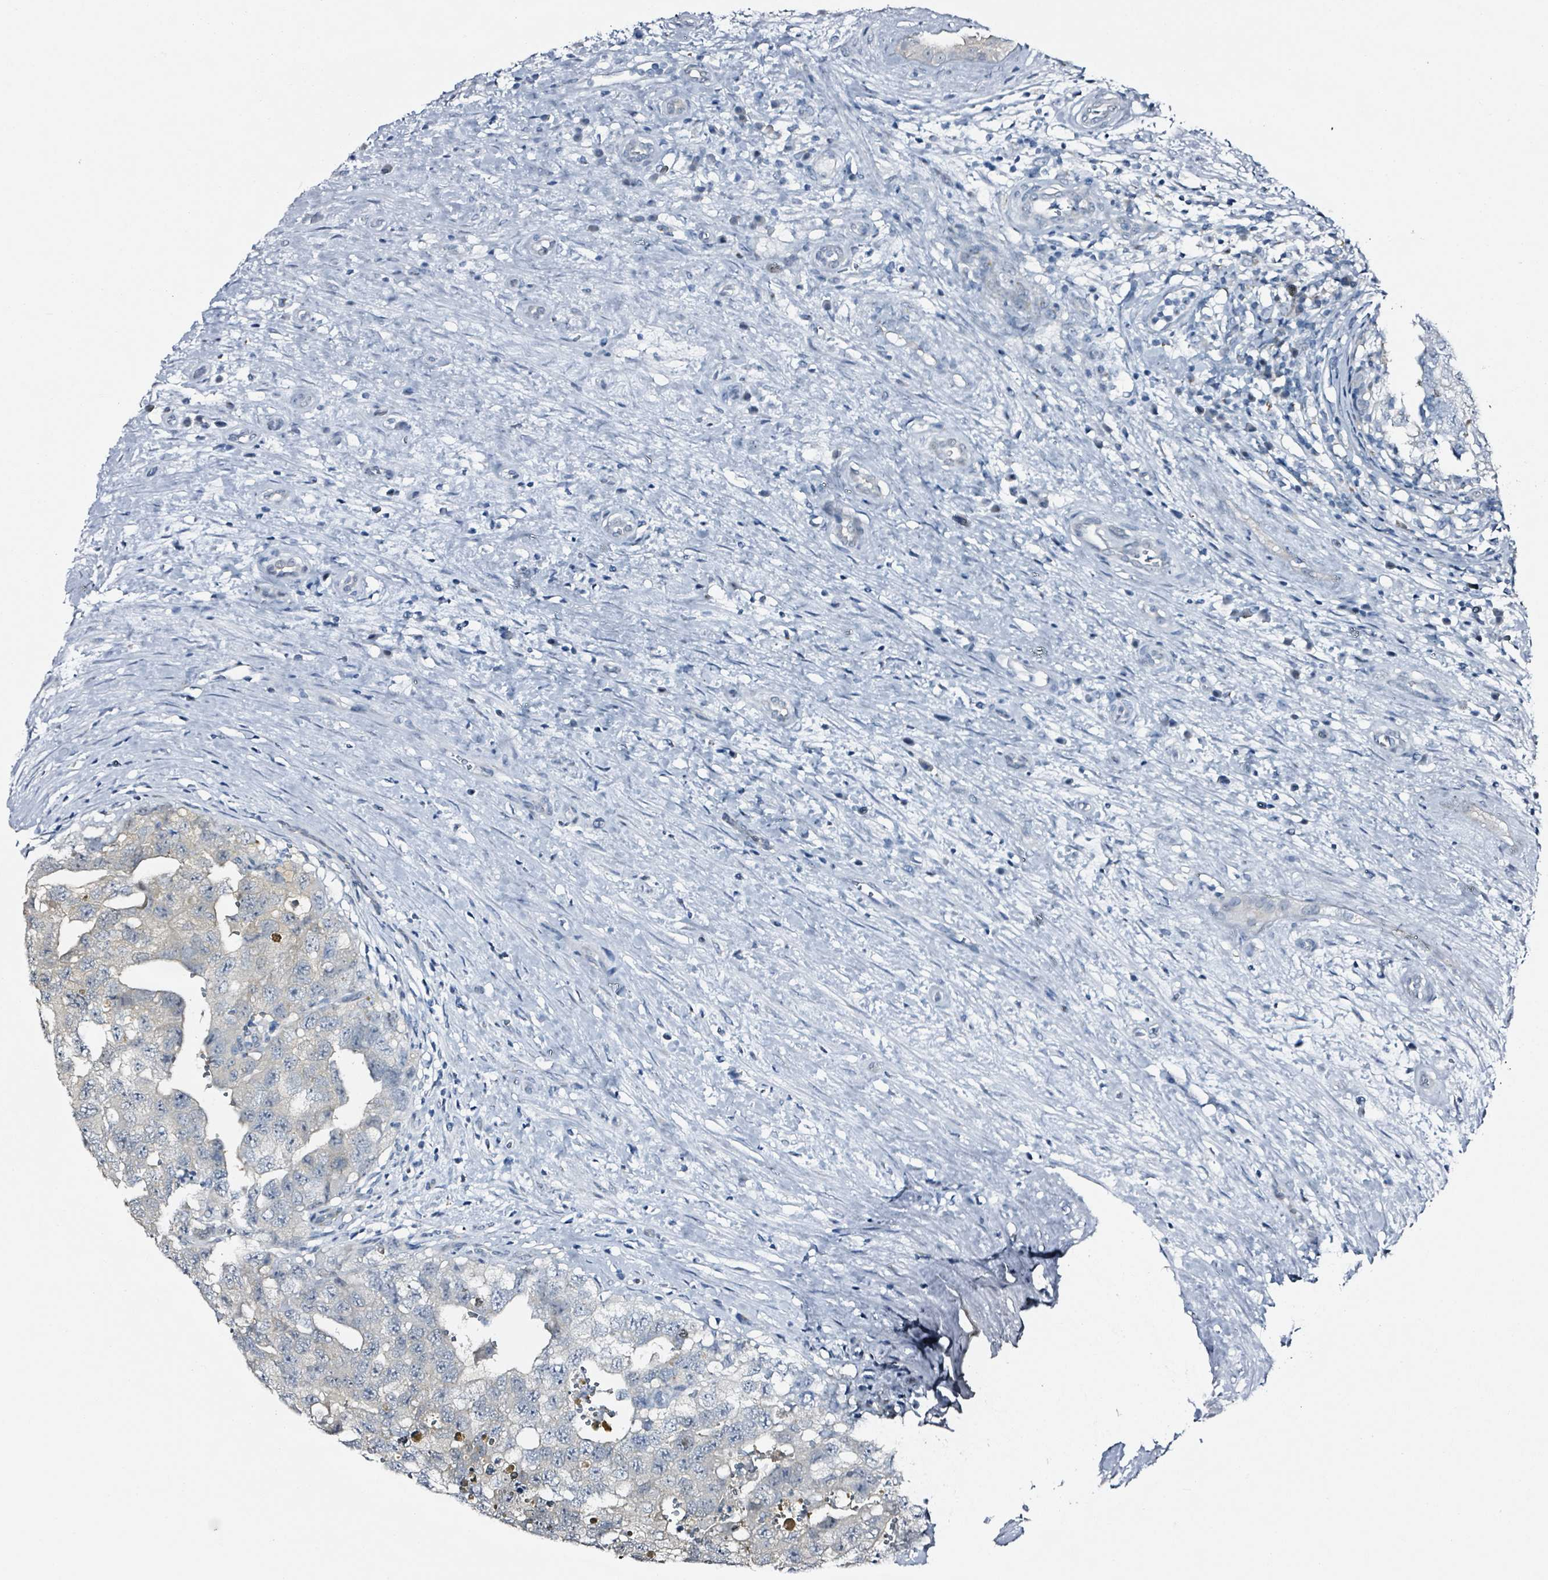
{"staining": {"intensity": "negative", "quantity": "none", "location": "none"}, "tissue": "testis cancer", "cell_type": "Tumor cells", "image_type": "cancer", "snomed": [{"axis": "morphology", "description": "Seminoma, NOS"}, {"axis": "morphology", "description": "Carcinoma, Embryonal, NOS"}, {"axis": "topography", "description": "Testis"}], "caption": "A high-resolution micrograph shows immunohistochemistry (IHC) staining of testis cancer (embryonal carcinoma), which exhibits no significant expression in tumor cells. The staining is performed using DAB brown chromogen with nuclei counter-stained in using hematoxylin.", "gene": "B3GAT3", "patient": {"sex": "male", "age": 29}}